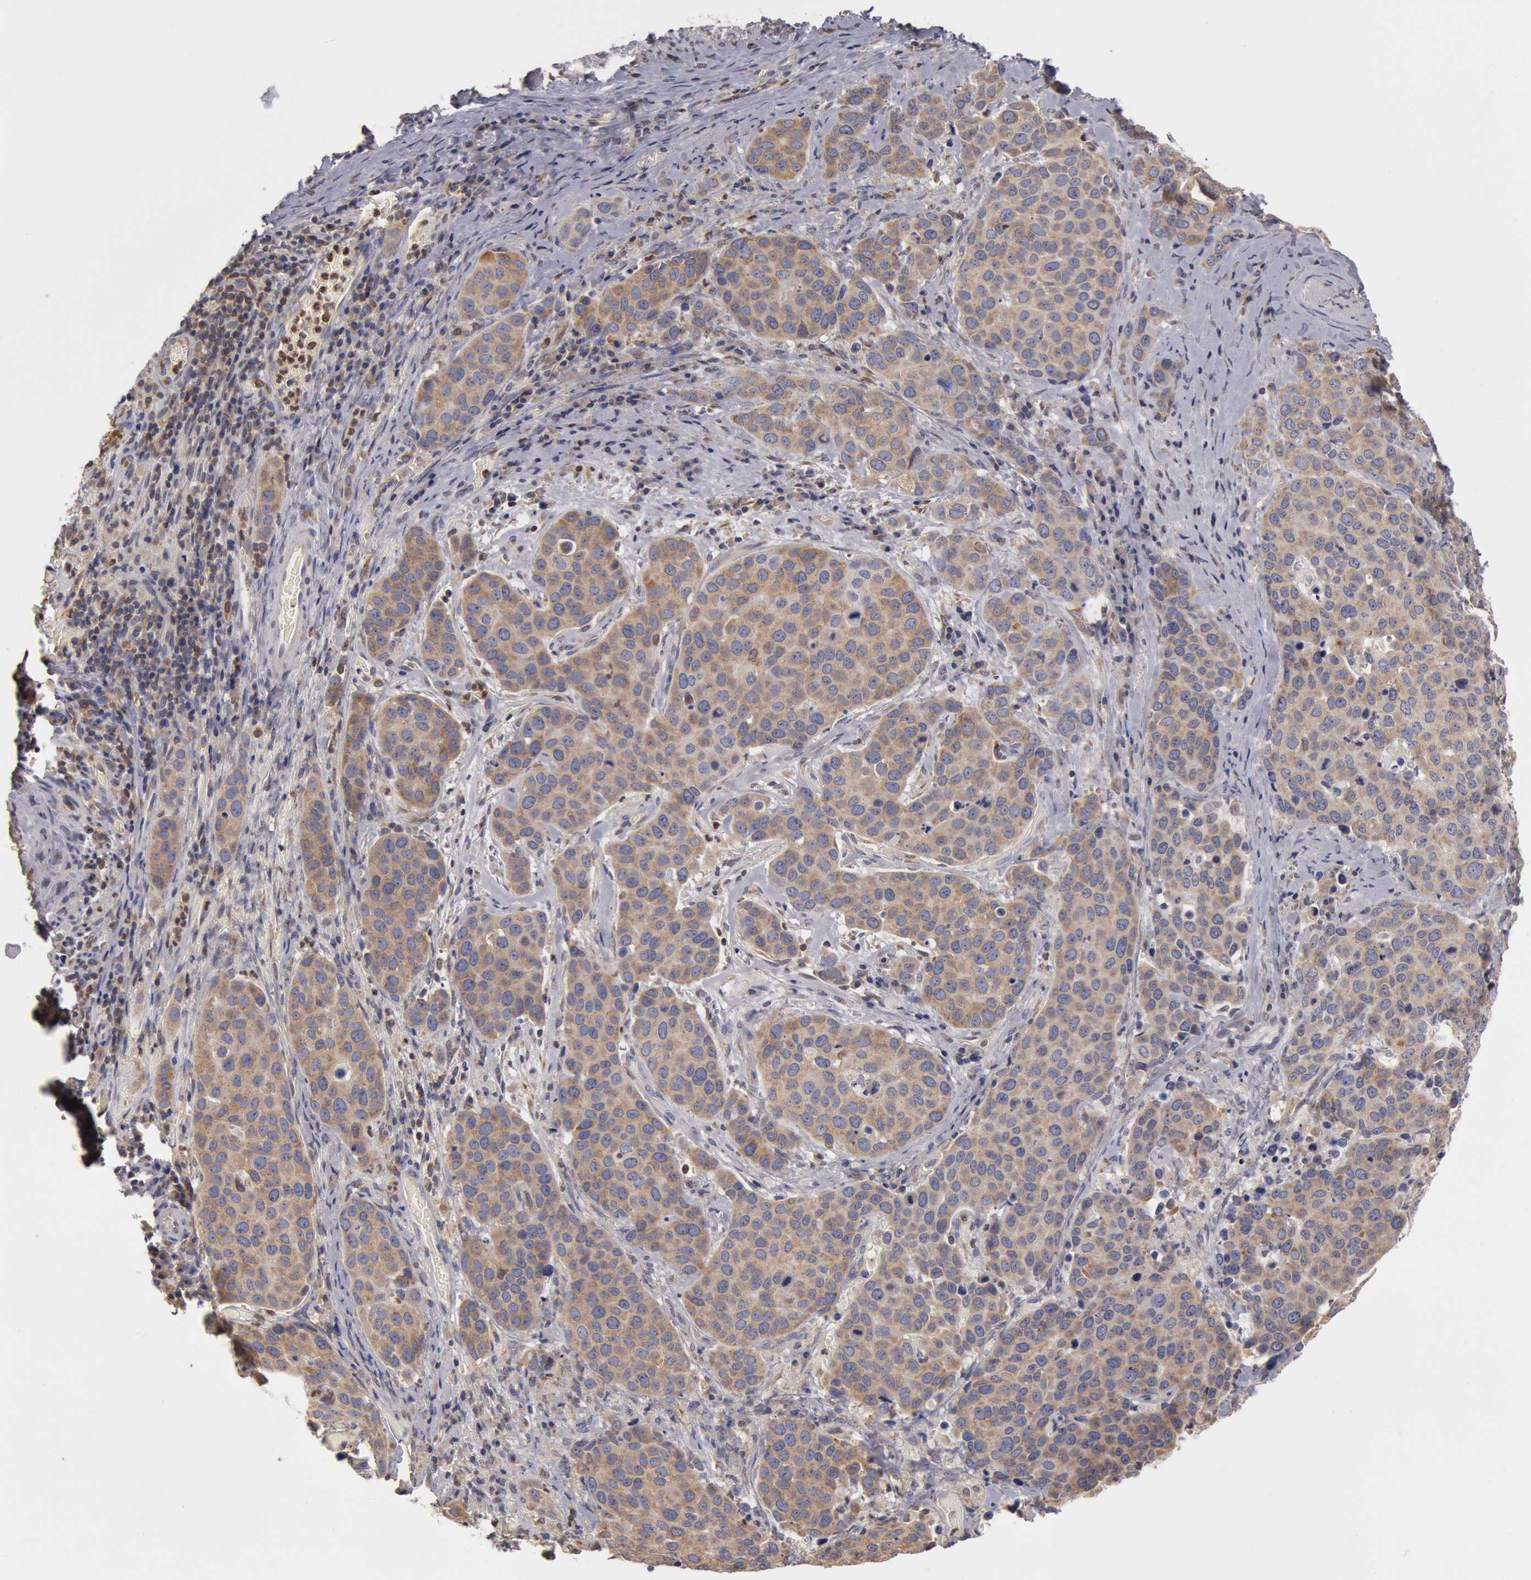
{"staining": {"intensity": "weak", "quantity": ">75%", "location": "cytoplasmic/membranous"}, "tissue": "cervical cancer", "cell_type": "Tumor cells", "image_type": "cancer", "snomed": [{"axis": "morphology", "description": "Squamous cell carcinoma, NOS"}, {"axis": "topography", "description": "Cervix"}], "caption": "Immunohistochemical staining of squamous cell carcinoma (cervical) shows weak cytoplasmic/membranous protein expression in about >75% of tumor cells.", "gene": "OSBPL8", "patient": {"sex": "female", "age": 54}}